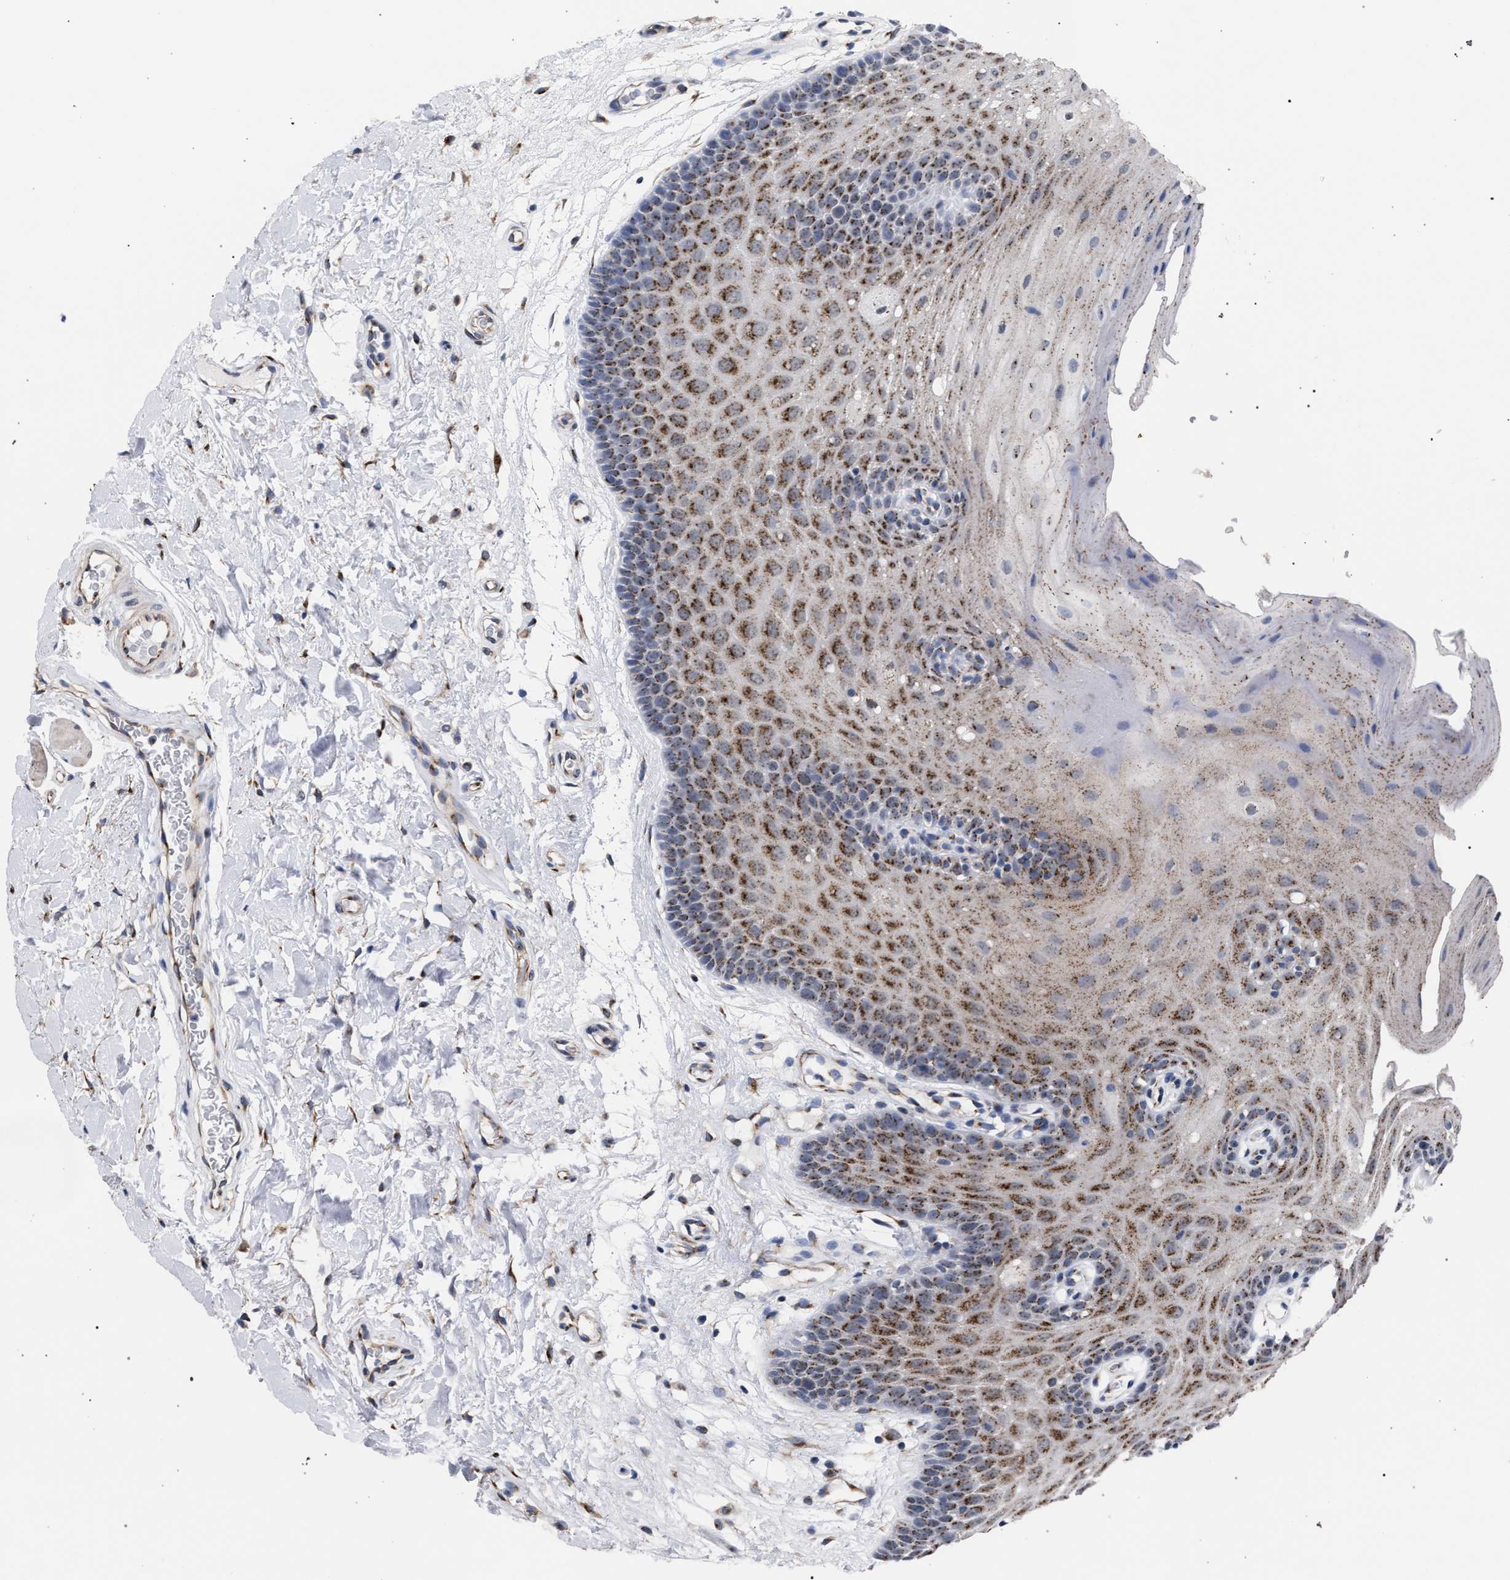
{"staining": {"intensity": "moderate", "quantity": ">75%", "location": "cytoplasmic/membranous"}, "tissue": "oral mucosa", "cell_type": "Squamous epithelial cells", "image_type": "normal", "snomed": [{"axis": "morphology", "description": "Normal tissue, NOS"}, {"axis": "morphology", "description": "Squamous cell carcinoma, NOS"}, {"axis": "topography", "description": "Oral tissue"}, {"axis": "topography", "description": "Head-Neck"}], "caption": "Protein expression analysis of benign oral mucosa reveals moderate cytoplasmic/membranous positivity in about >75% of squamous epithelial cells. The staining was performed using DAB (3,3'-diaminobenzidine), with brown indicating positive protein expression. Nuclei are stained blue with hematoxylin.", "gene": "GOLGA2", "patient": {"sex": "male", "age": 71}}